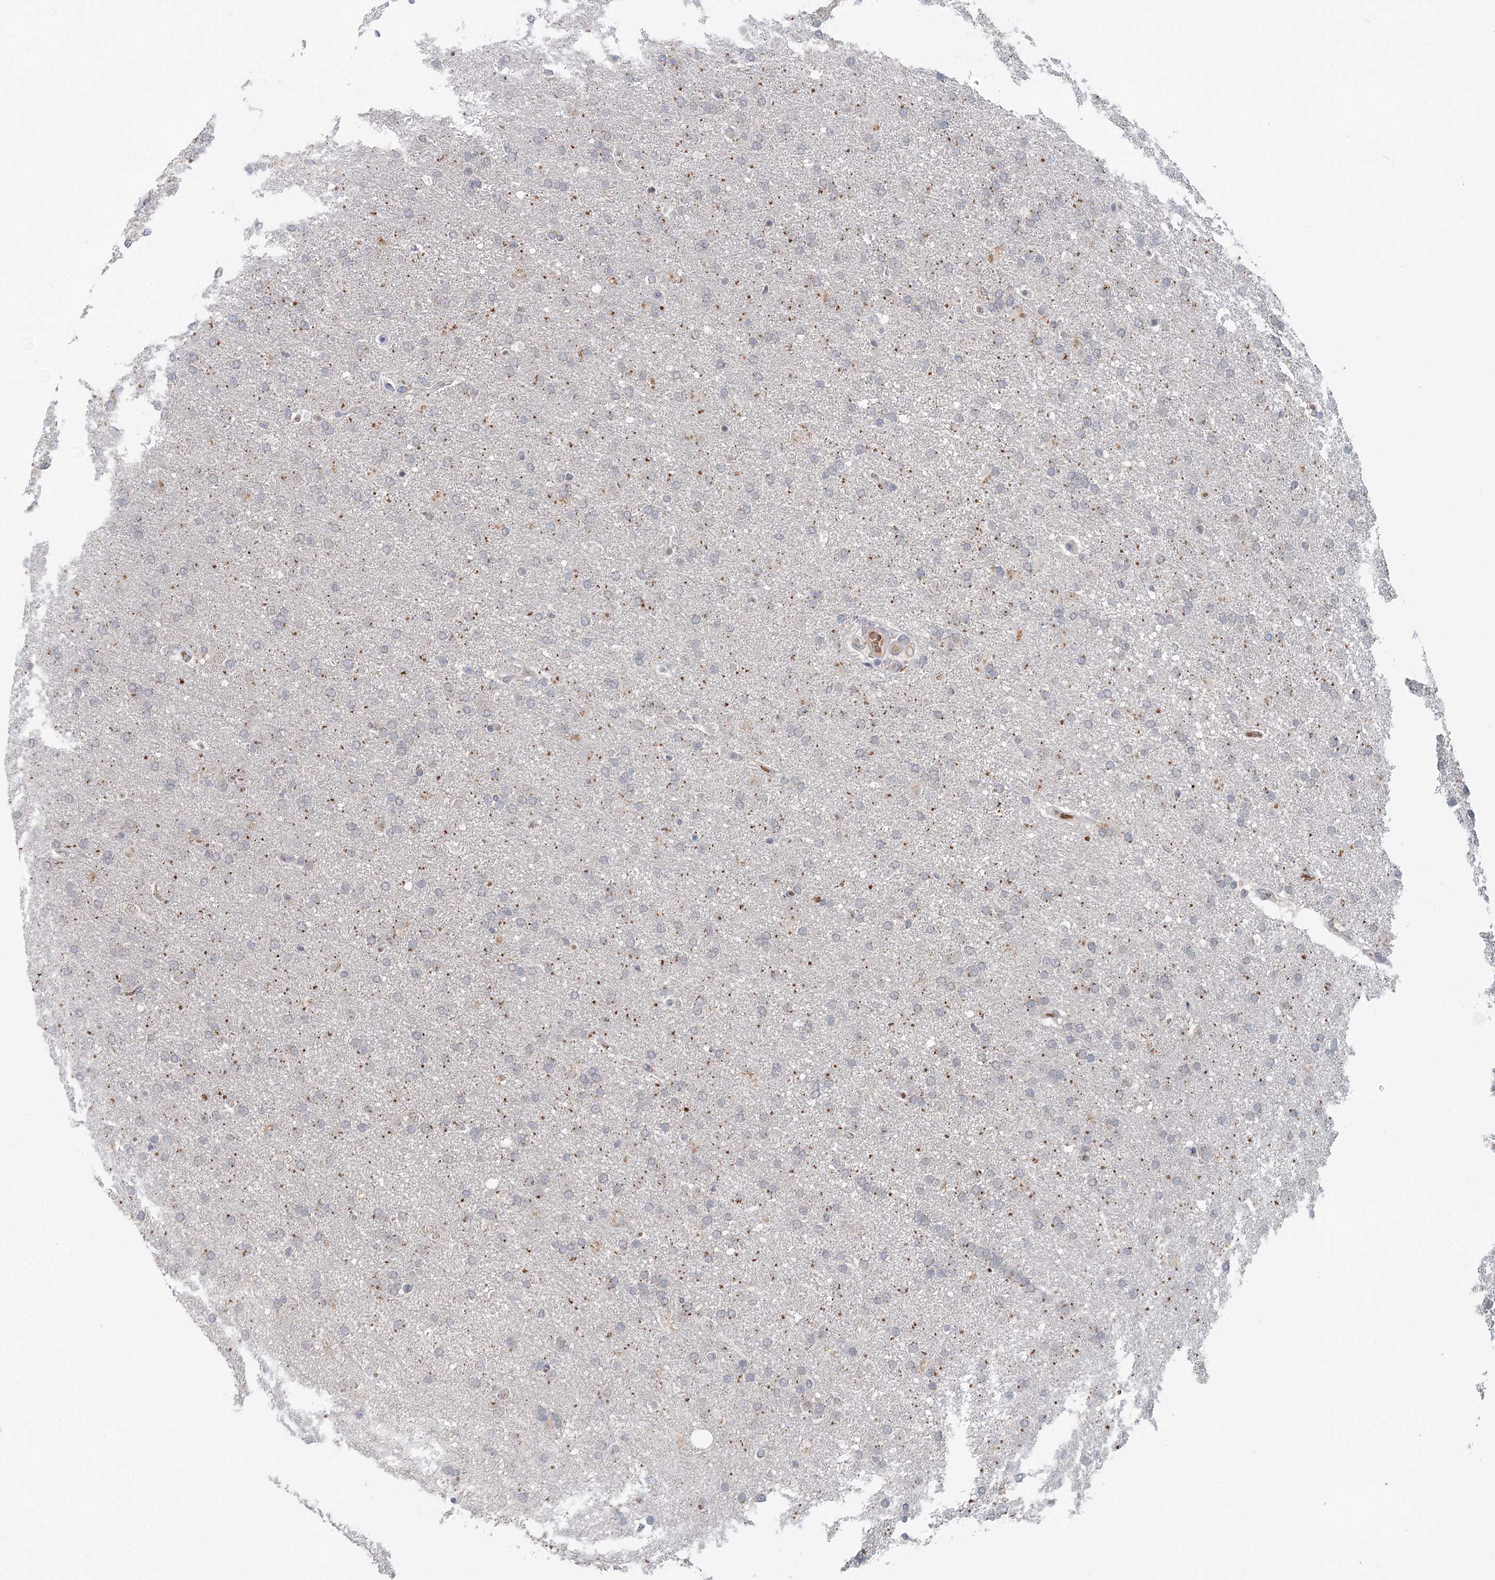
{"staining": {"intensity": "weak", "quantity": "25%-75%", "location": "cytoplasmic/membranous"}, "tissue": "glioma", "cell_type": "Tumor cells", "image_type": "cancer", "snomed": [{"axis": "morphology", "description": "Glioma, malignant, High grade"}, {"axis": "topography", "description": "Brain"}], "caption": "There is low levels of weak cytoplasmic/membranous staining in tumor cells of glioma, as demonstrated by immunohistochemical staining (brown color).", "gene": "FBXO7", "patient": {"sex": "male", "age": 72}}